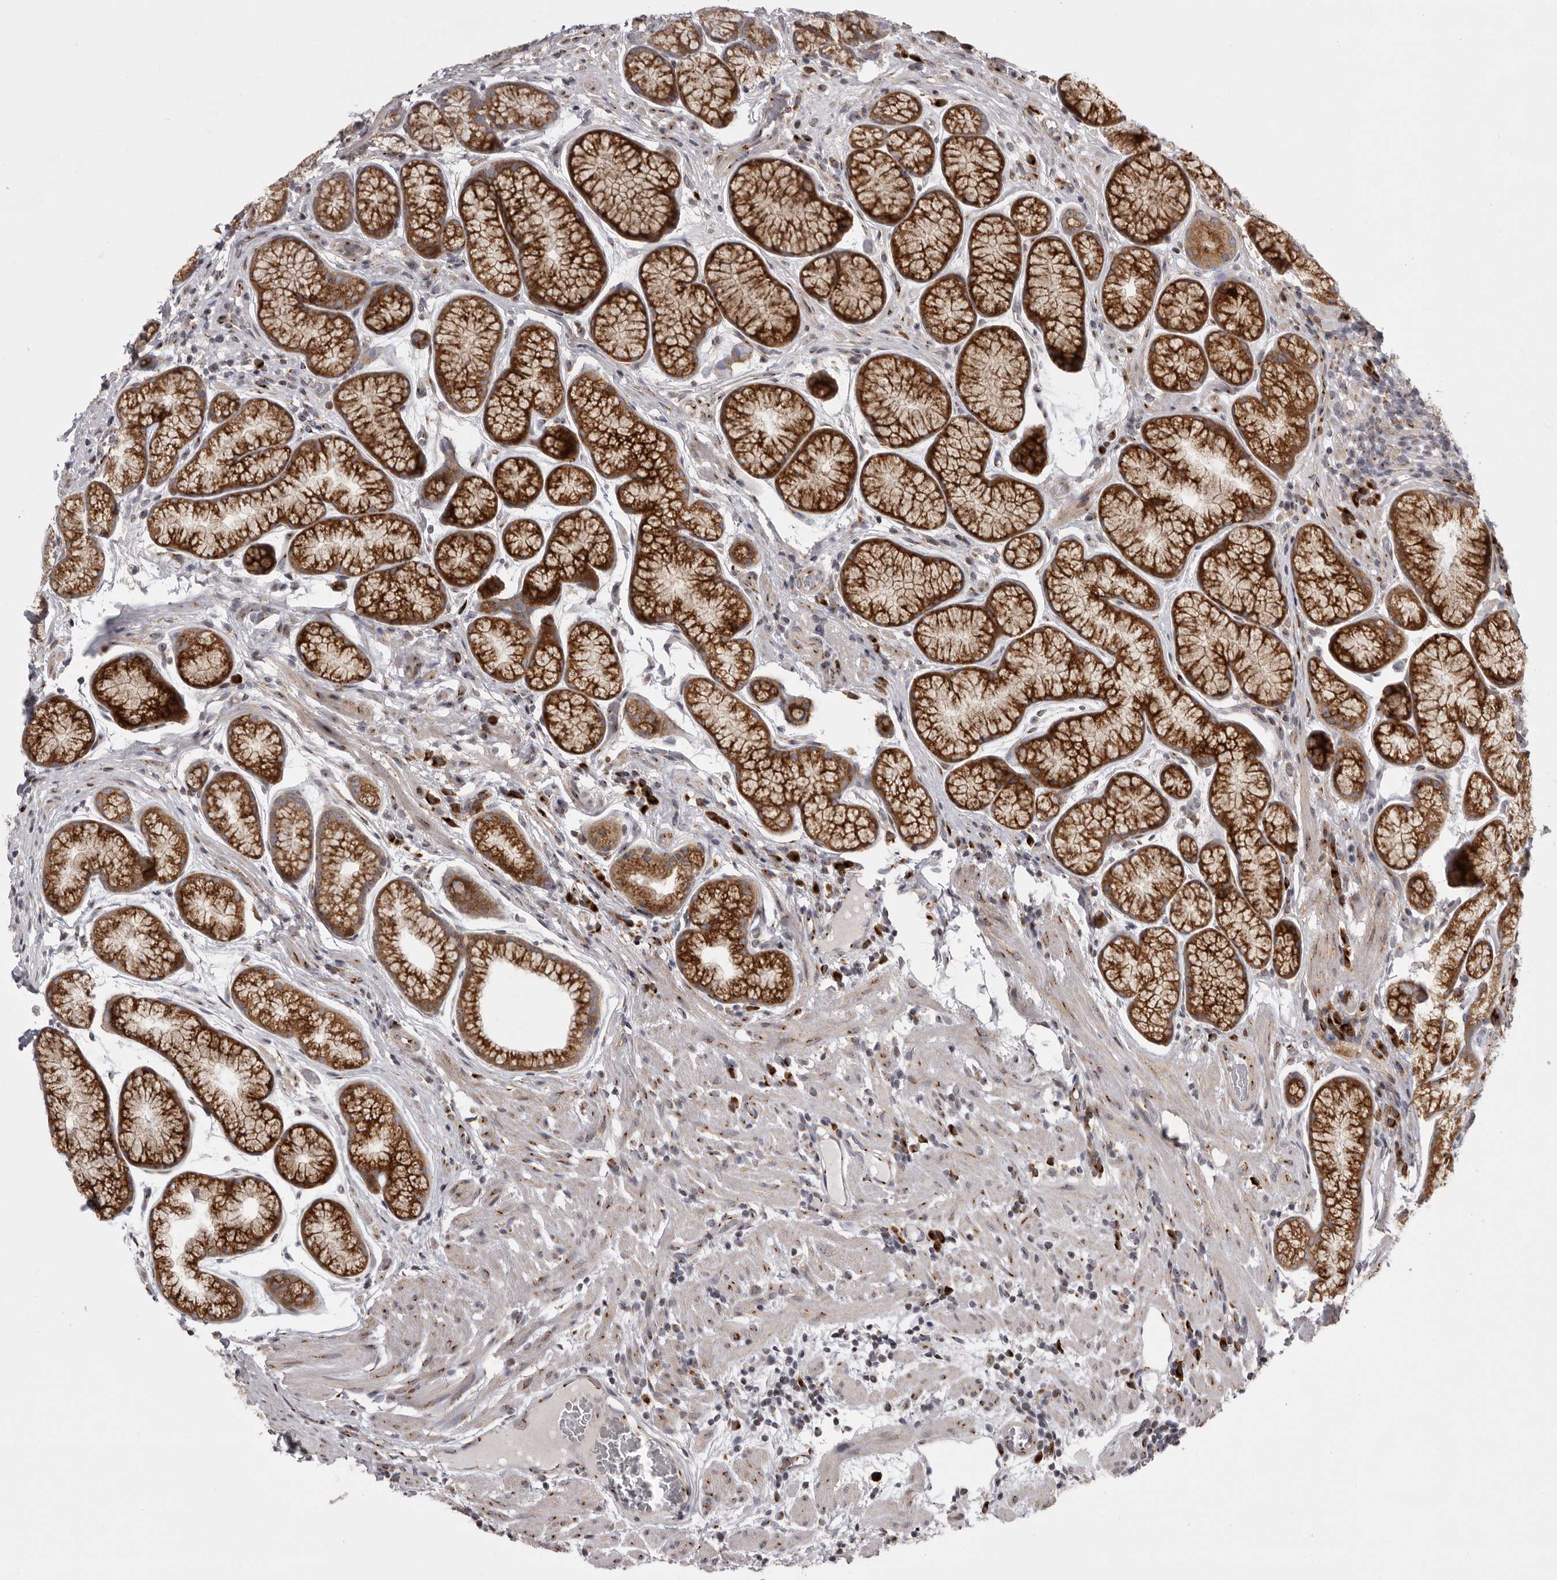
{"staining": {"intensity": "strong", "quantity": ">75%", "location": "cytoplasmic/membranous"}, "tissue": "stomach", "cell_type": "Glandular cells", "image_type": "normal", "snomed": [{"axis": "morphology", "description": "Normal tissue, NOS"}, {"axis": "topography", "description": "Stomach"}], "caption": "Immunohistochemistry staining of unremarkable stomach, which shows high levels of strong cytoplasmic/membranous staining in about >75% of glandular cells indicating strong cytoplasmic/membranous protein expression. The staining was performed using DAB (3,3'-diaminobenzidine) (brown) for protein detection and nuclei were counterstained in hematoxylin (blue).", "gene": "WDR47", "patient": {"sex": "male", "age": 42}}